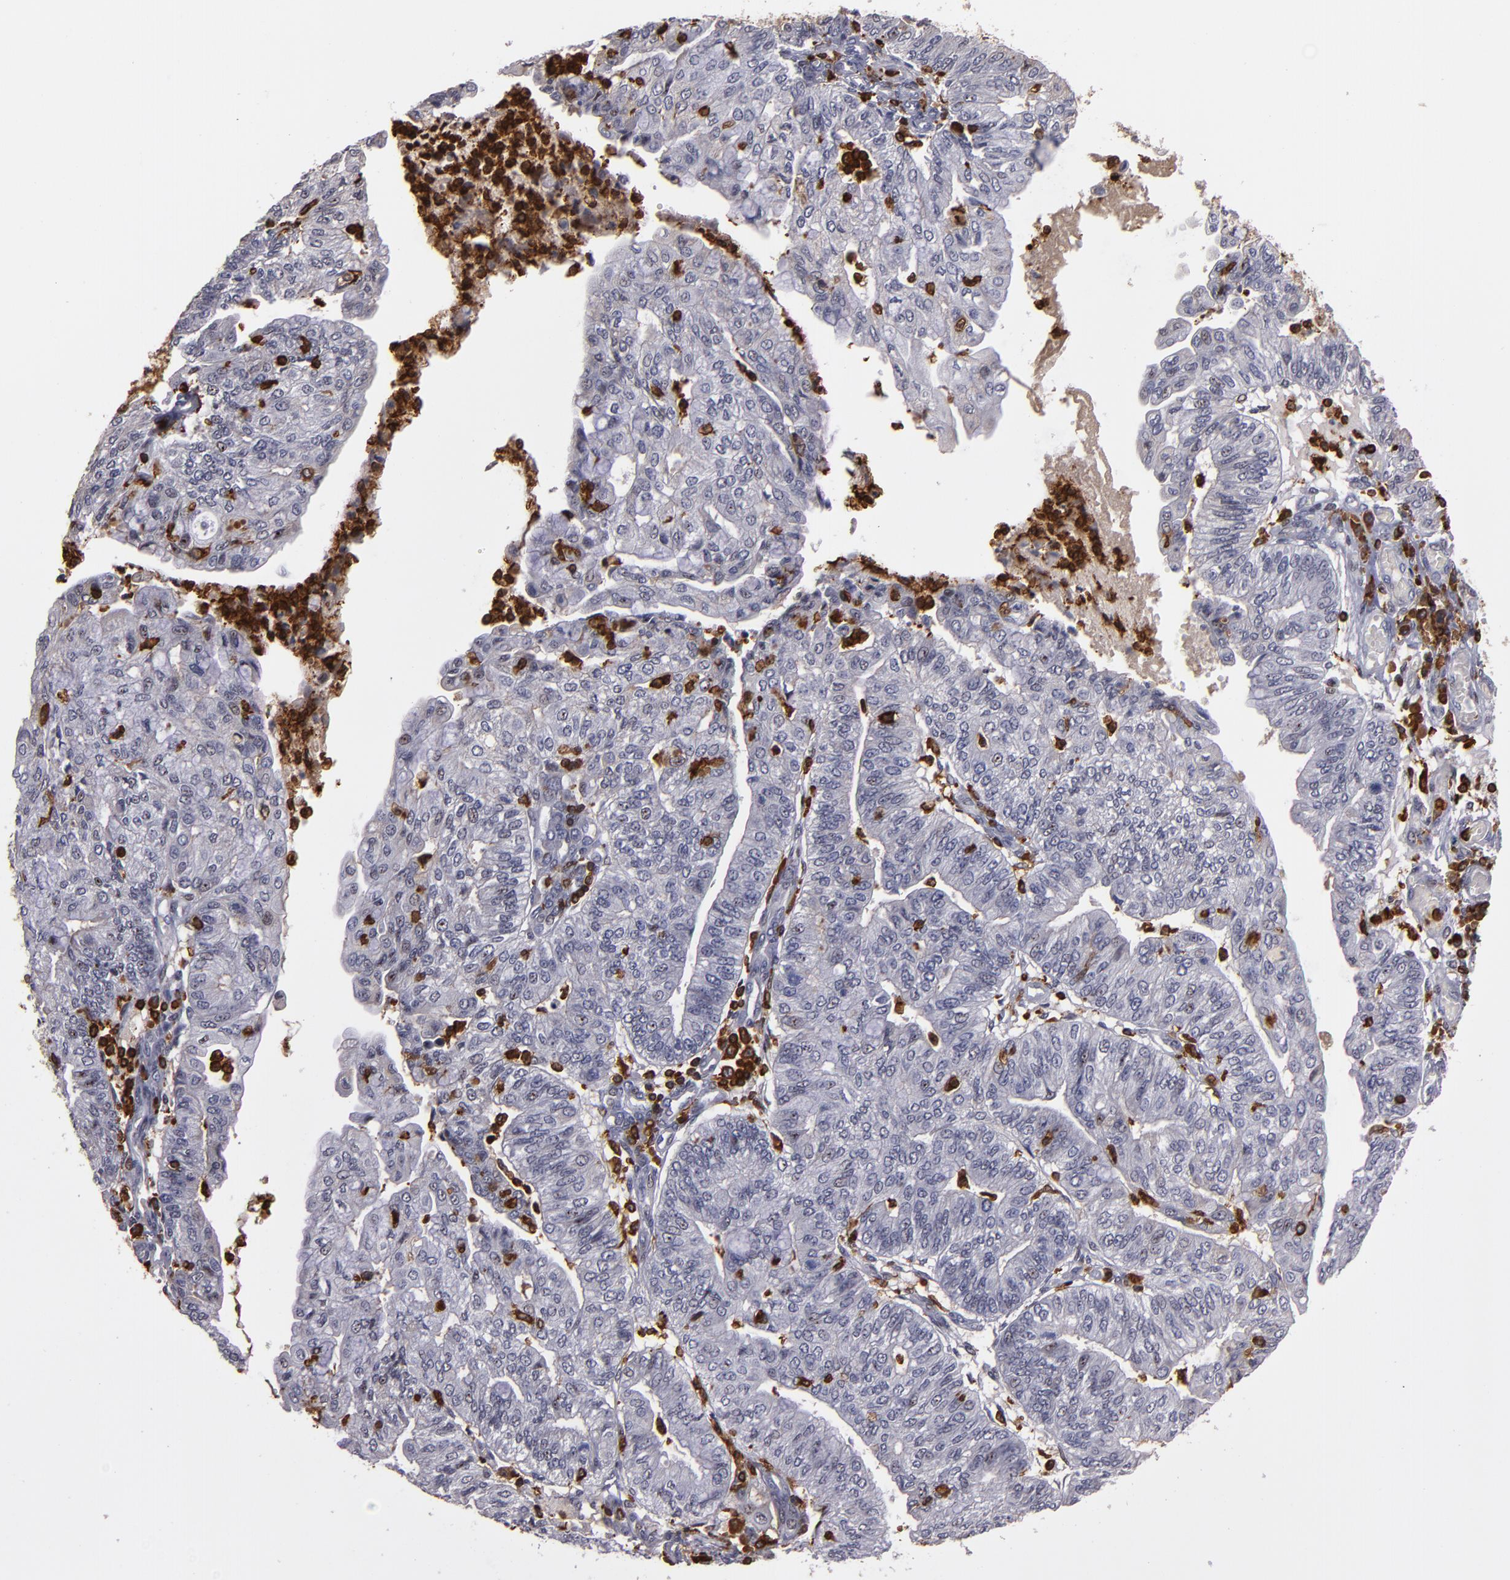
{"staining": {"intensity": "negative", "quantity": "none", "location": "none"}, "tissue": "endometrial cancer", "cell_type": "Tumor cells", "image_type": "cancer", "snomed": [{"axis": "morphology", "description": "Adenocarcinoma, NOS"}, {"axis": "topography", "description": "Endometrium"}], "caption": "This histopathology image is of adenocarcinoma (endometrial) stained with immunohistochemistry (IHC) to label a protein in brown with the nuclei are counter-stained blue. There is no staining in tumor cells. The staining was performed using DAB to visualize the protein expression in brown, while the nuclei were stained in blue with hematoxylin (Magnification: 20x).", "gene": "WAS", "patient": {"sex": "female", "age": 59}}